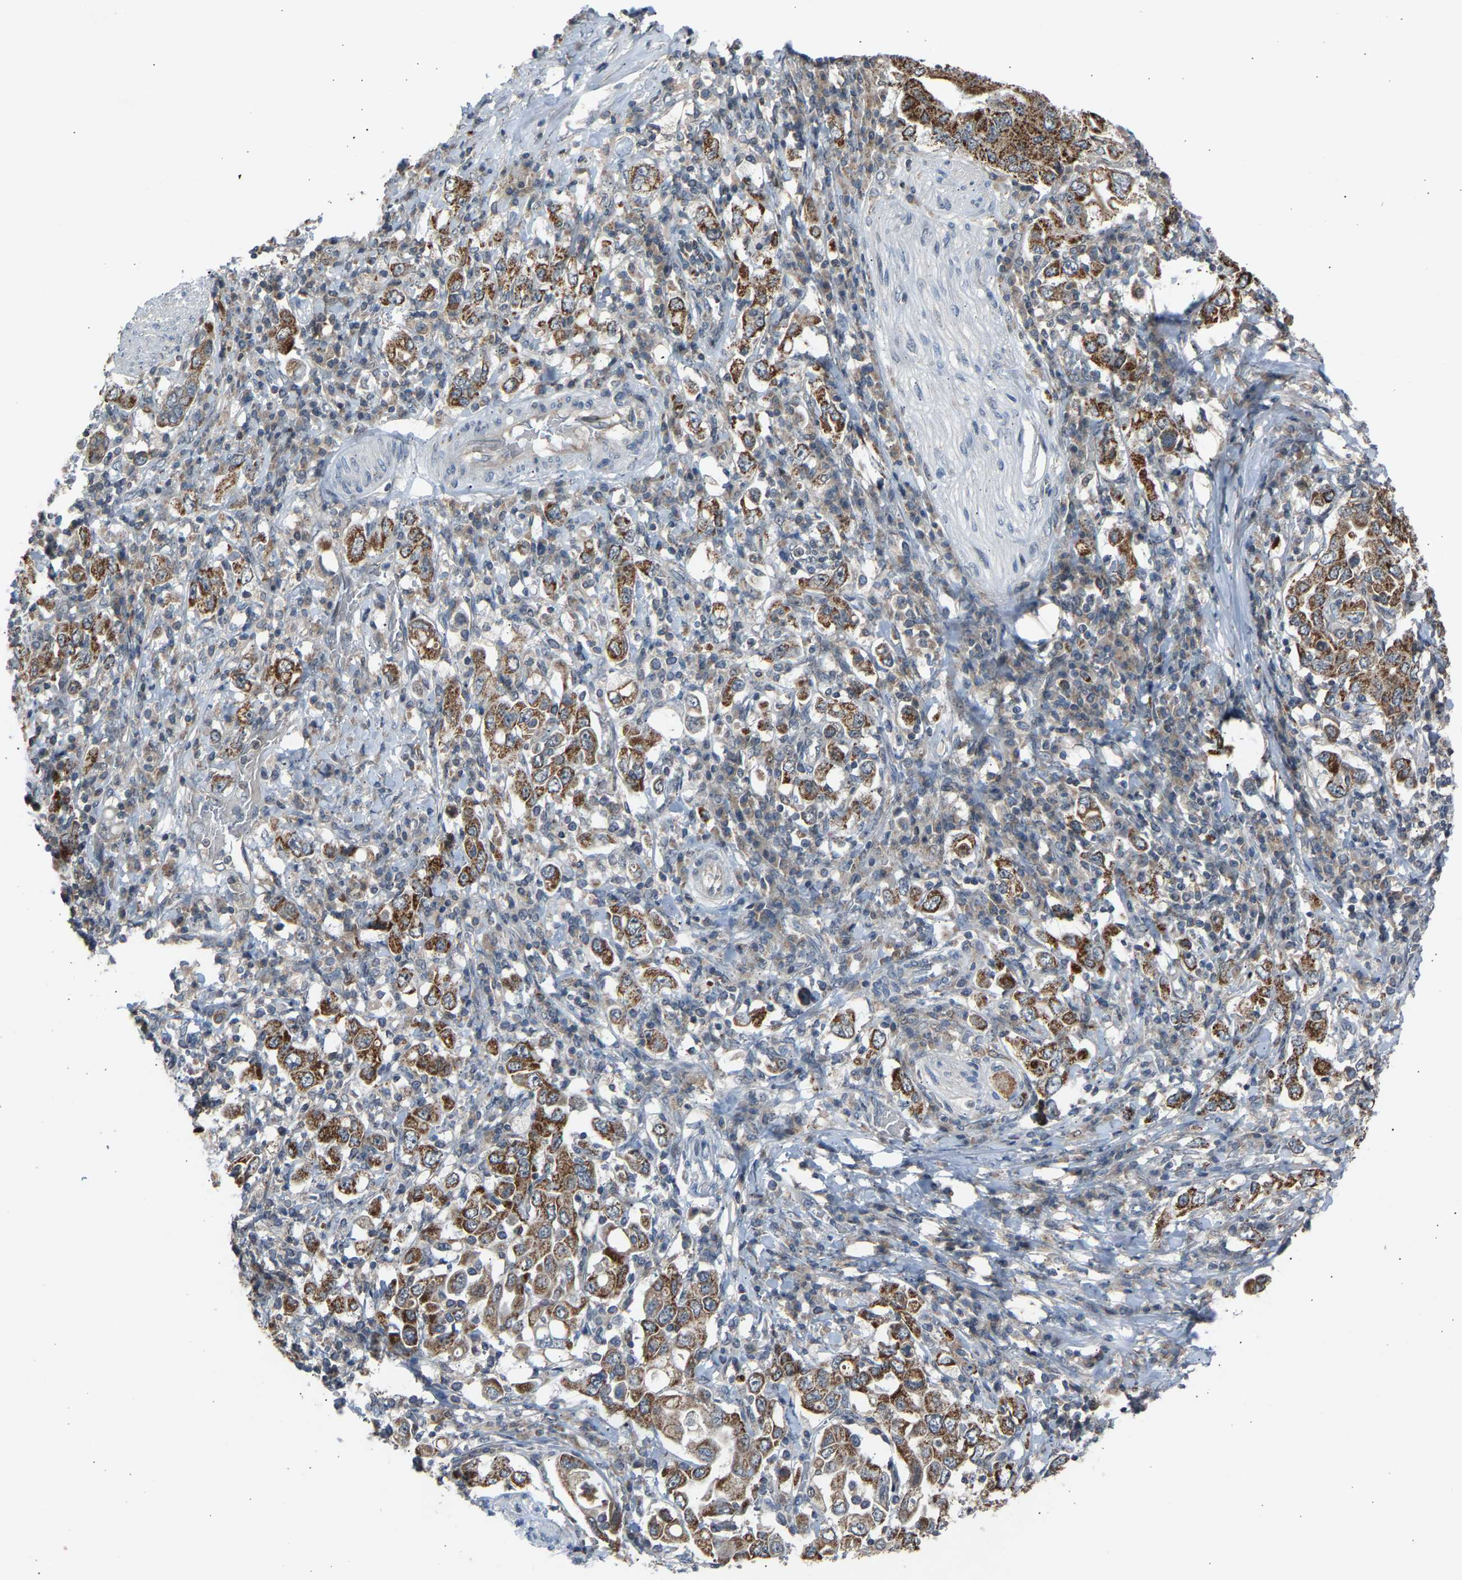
{"staining": {"intensity": "moderate", "quantity": ">75%", "location": "cytoplasmic/membranous"}, "tissue": "stomach cancer", "cell_type": "Tumor cells", "image_type": "cancer", "snomed": [{"axis": "morphology", "description": "Adenocarcinoma, NOS"}, {"axis": "topography", "description": "Stomach, upper"}], "caption": "Stomach cancer stained with DAB (3,3'-diaminobenzidine) immunohistochemistry exhibits medium levels of moderate cytoplasmic/membranous expression in approximately >75% of tumor cells.", "gene": "SLIRP", "patient": {"sex": "male", "age": 62}}